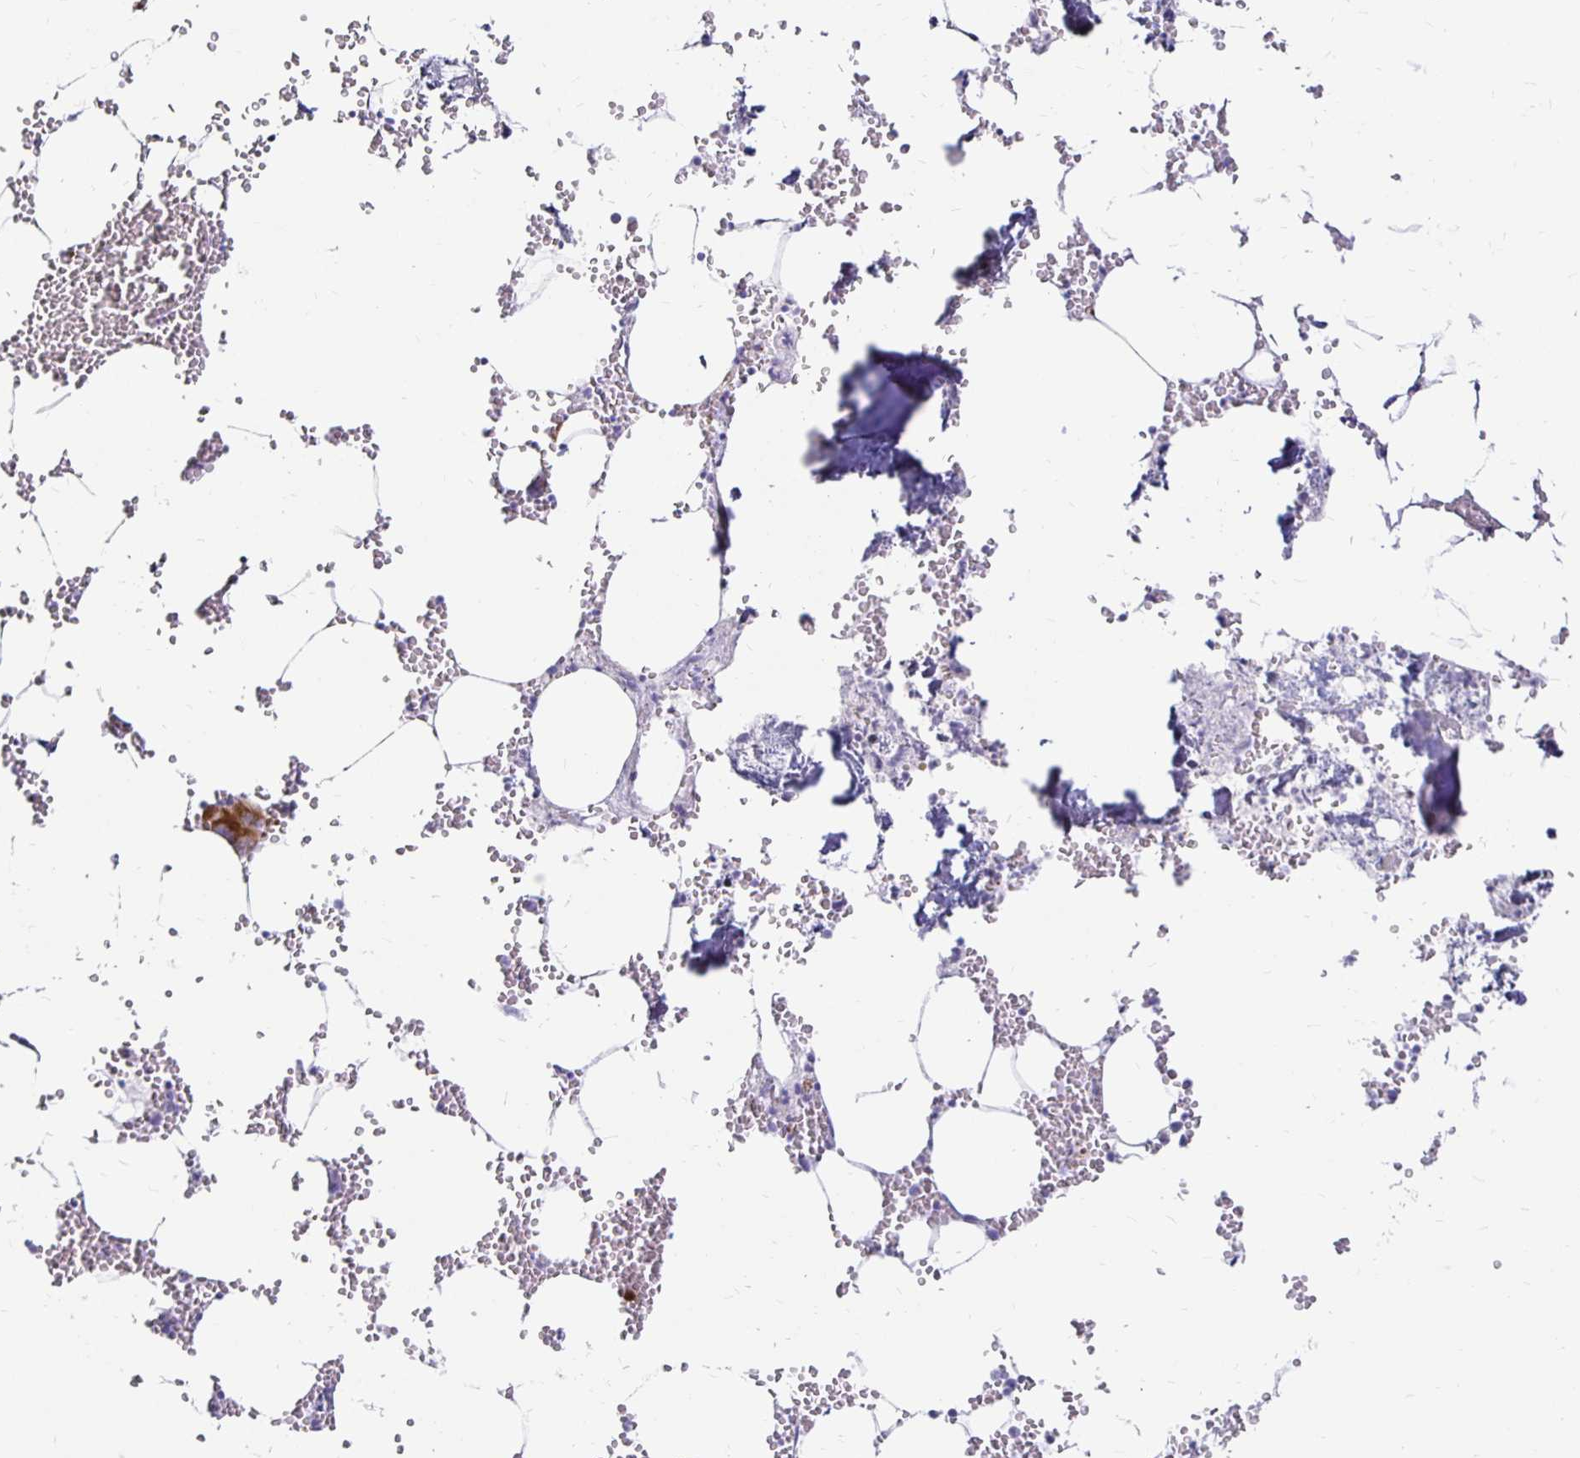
{"staining": {"intensity": "moderate", "quantity": "<25%", "location": "cytoplasmic/membranous"}, "tissue": "bone marrow", "cell_type": "Hematopoietic cells", "image_type": "normal", "snomed": [{"axis": "morphology", "description": "Normal tissue, NOS"}, {"axis": "topography", "description": "Bone marrow"}], "caption": "High-magnification brightfield microscopy of benign bone marrow stained with DAB (3,3'-diaminobenzidine) (brown) and counterstained with hematoxylin (blue). hematopoietic cells exhibit moderate cytoplasmic/membranous expression is seen in approximately<25% of cells.", "gene": "TIMP1", "patient": {"sex": "male", "age": 54}}